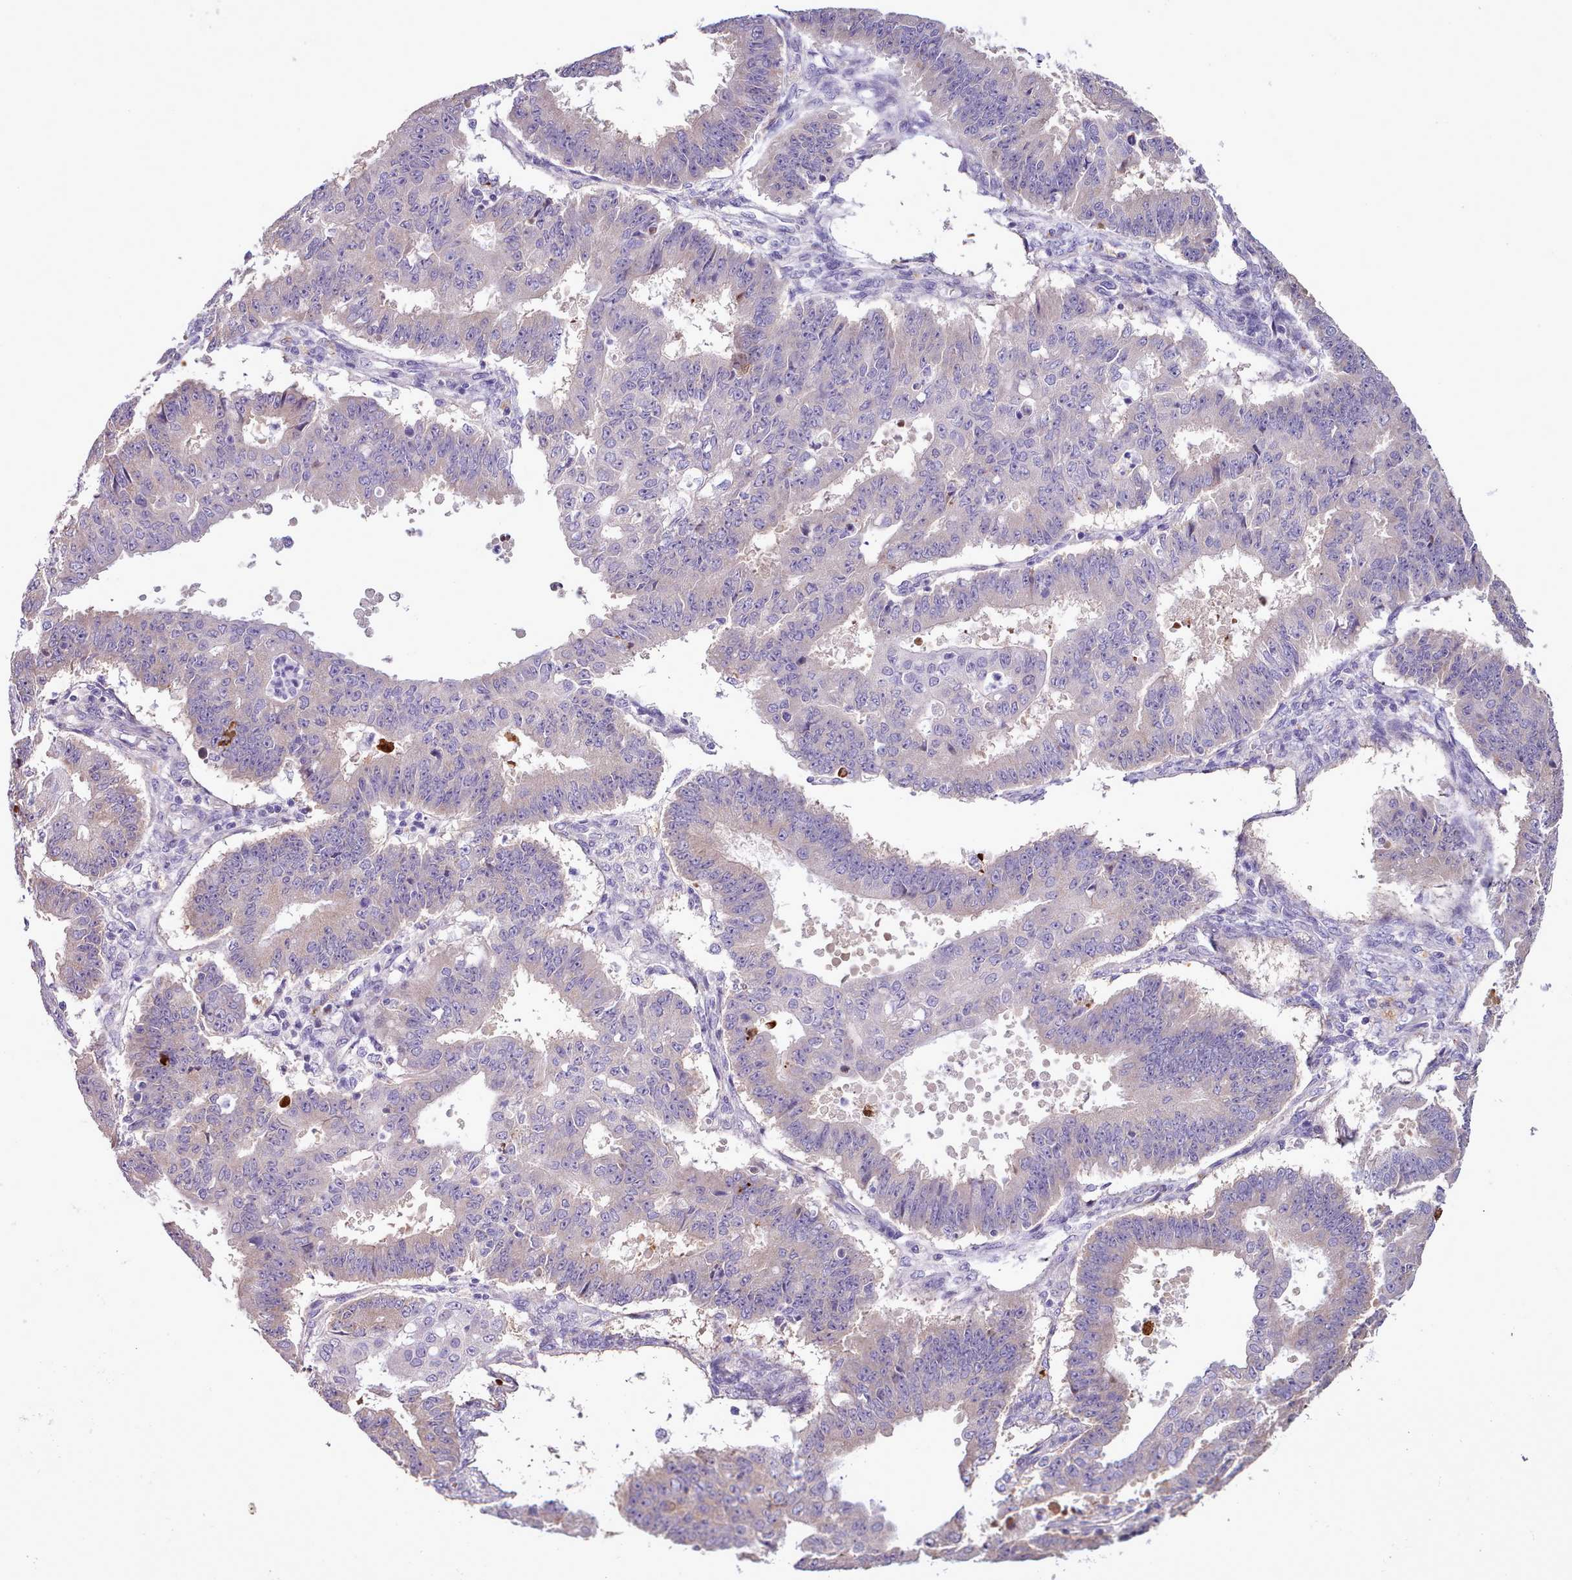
{"staining": {"intensity": "negative", "quantity": "none", "location": "none"}, "tissue": "ovarian cancer", "cell_type": "Tumor cells", "image_type": "cancer", "snomed": [{"axis": "morphology", "description": "Carcinoma, endometroid"}, {"axis": "topography", "description": "Appendix"}, {"axis": "topography", "description": "Ovary"}], "caption": "IHC photomicrograph of neoplastic tissue: ovarian cancer (endometroid carcinoma) stained with DAB displays no significant protein positivity in tumor cells.", "gene": "SETX", "patient": {"sex": "female", "age": 42}}